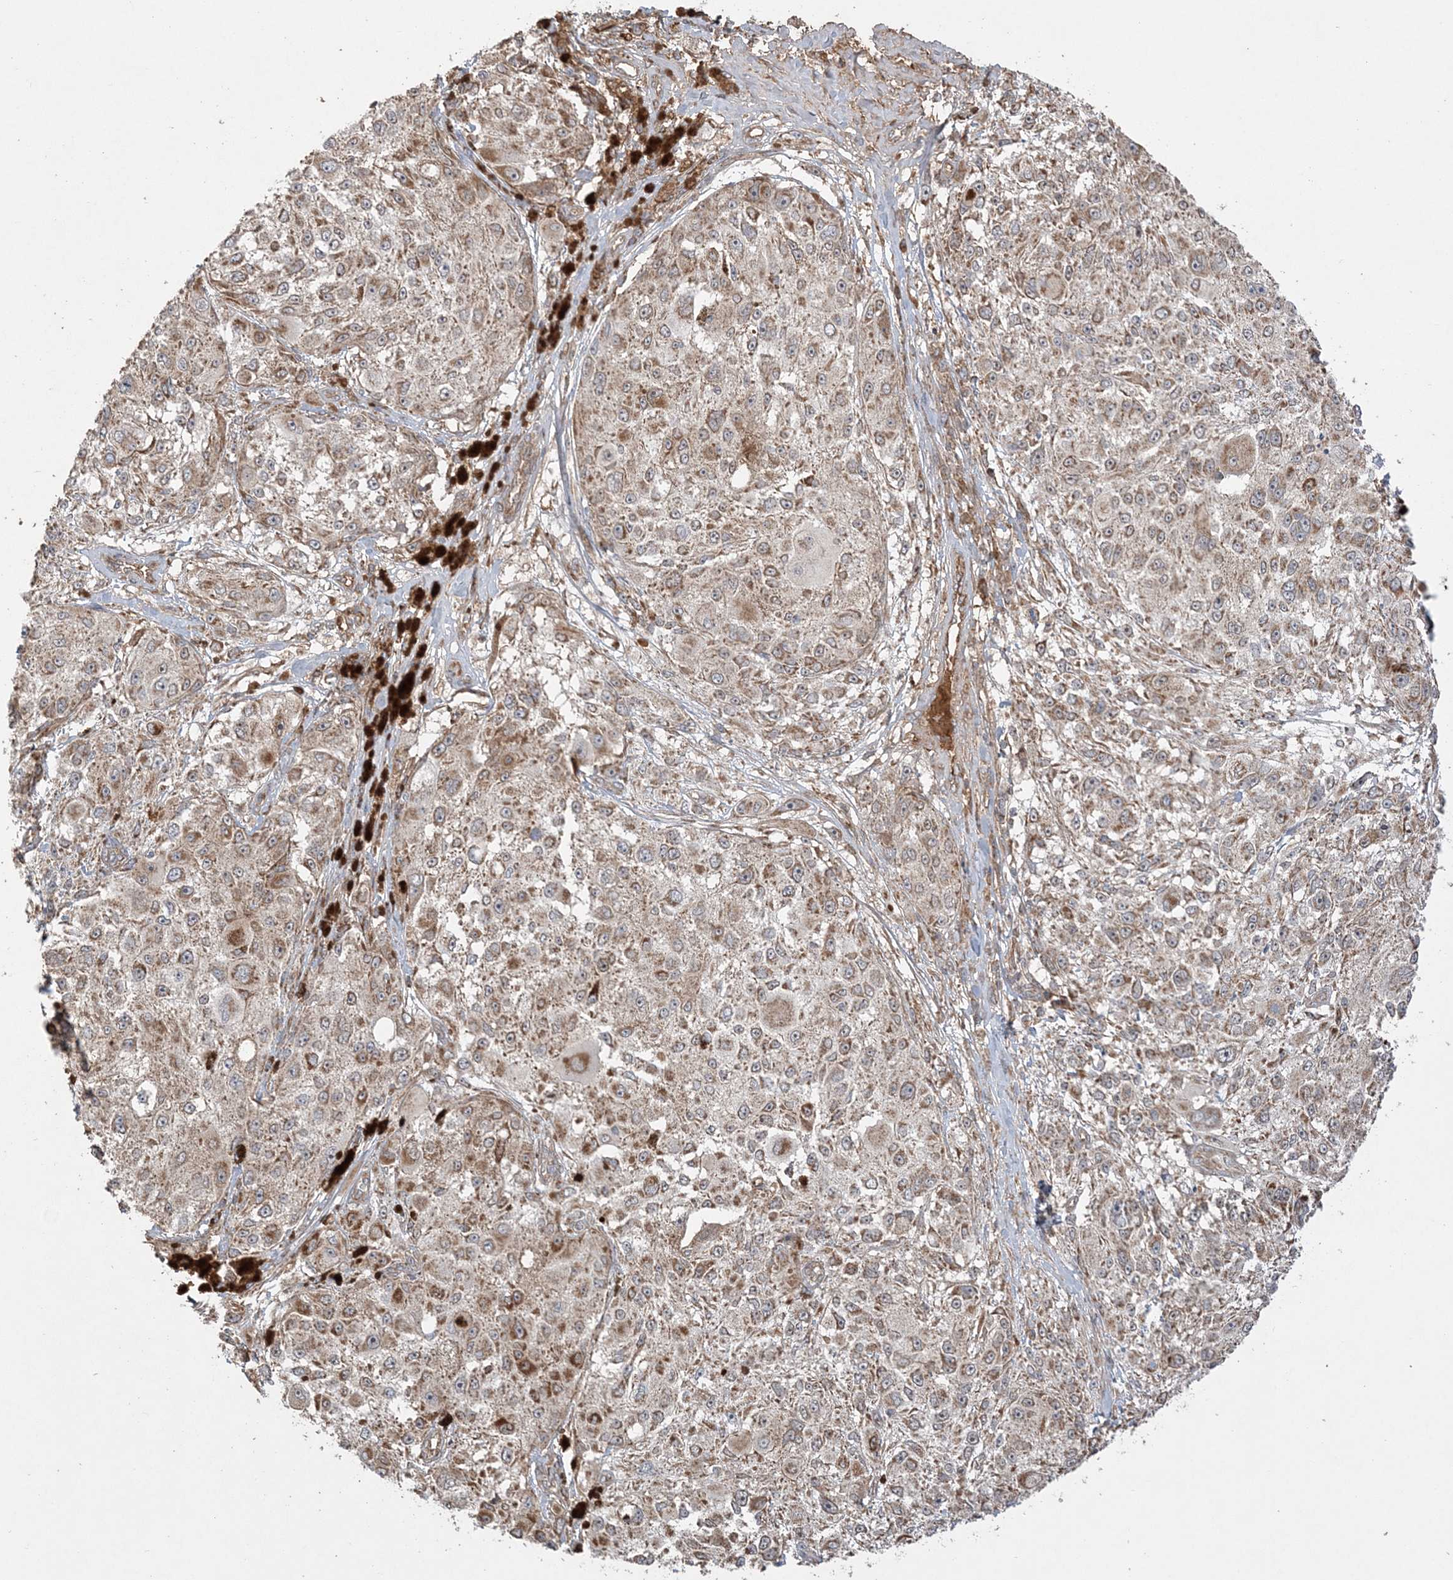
{"staining": {"intensity": "moderate", "quantity": ">75%", "location": "cytoplasmic/membranous"}, "tissue": "melanoma", "cell_type": "Tumor cells", "image_type": "cancer", "snomed": [{"axis": "morphology", "description": "Necrosis, NOS"}, {"axis": "morphology", "description": "Malignant melanoma, NOS"}, {"axis": "topography", "description": "Skin"}], "caption": "This micrograph demonstrates melanoma stained with immunohistochemistry (IHC) to label a protein in brown. The cytoplasmic/membranous of tumor cells show moderate positivity for the protein. Nuclei are counter-stained blue.", "gene": "SCLT1", "patient": {"sex": "female", "age": 87}}